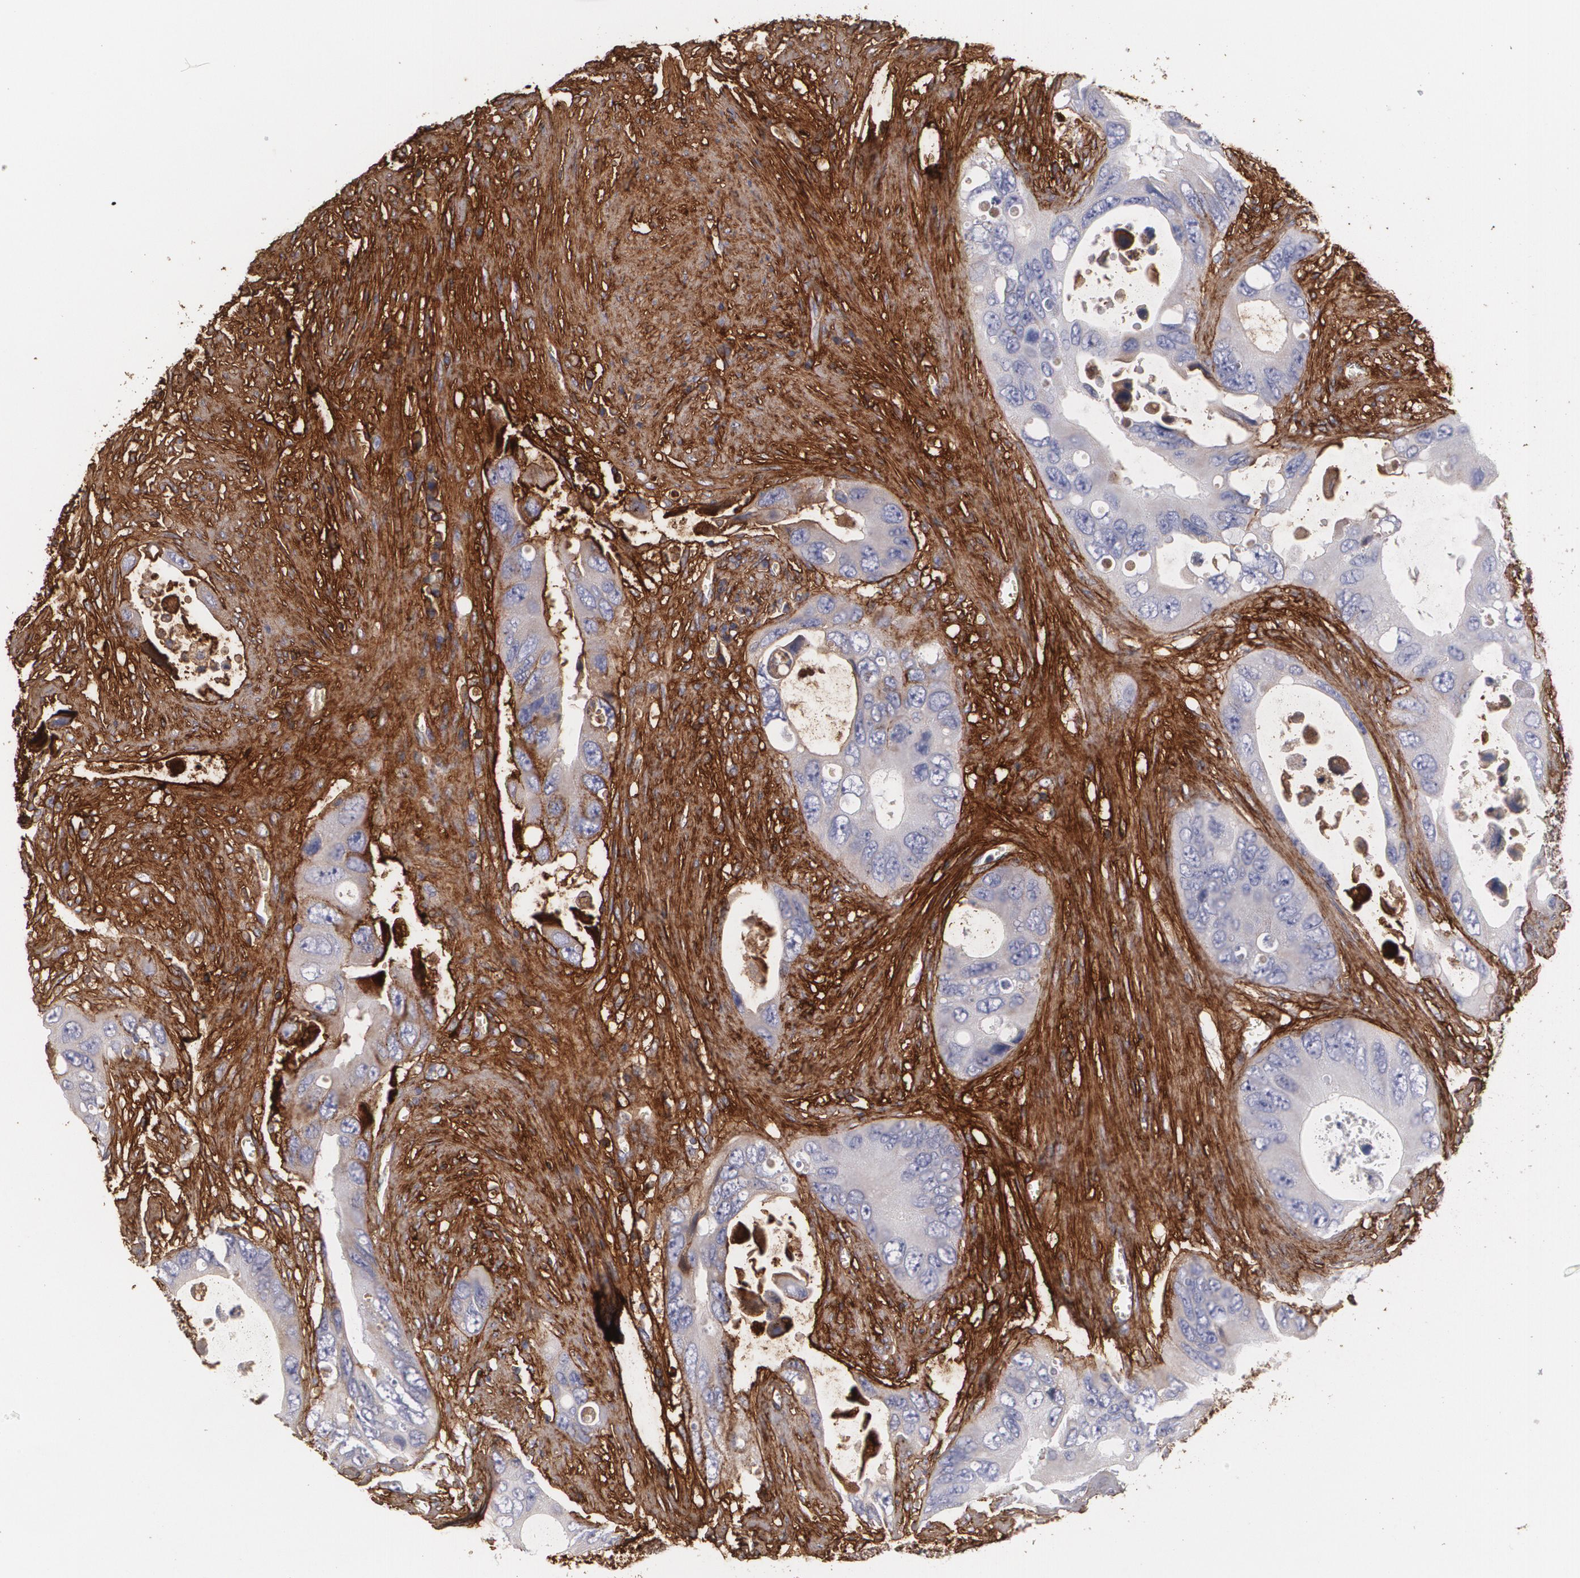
{"staining": {"intensity": "weak", "quantity": ">75%", "location": "cytoplasmic/membranous"}, "tissue": "colorectal cancer", "cell_type": "Tumor cells", "image_type": "cancer", "snomed": [{"axis": "morphology", "description": "Adenocarcinoma, NOS"}, {"axis": "topography", "description": "Rectum"}], "caption": "Protein expression analysis of human colorectal cancer (adenocarcinoma) reveals weak cytoplasmic/membranous expression in about >75% of tumor cells. The protein is stained brown, and the nuclei are stained in blue (DAB IHC with brightfield microscopy, high magnification).", "gene": "FBLN1", "patient": {"sex": "male", "age": 70}}